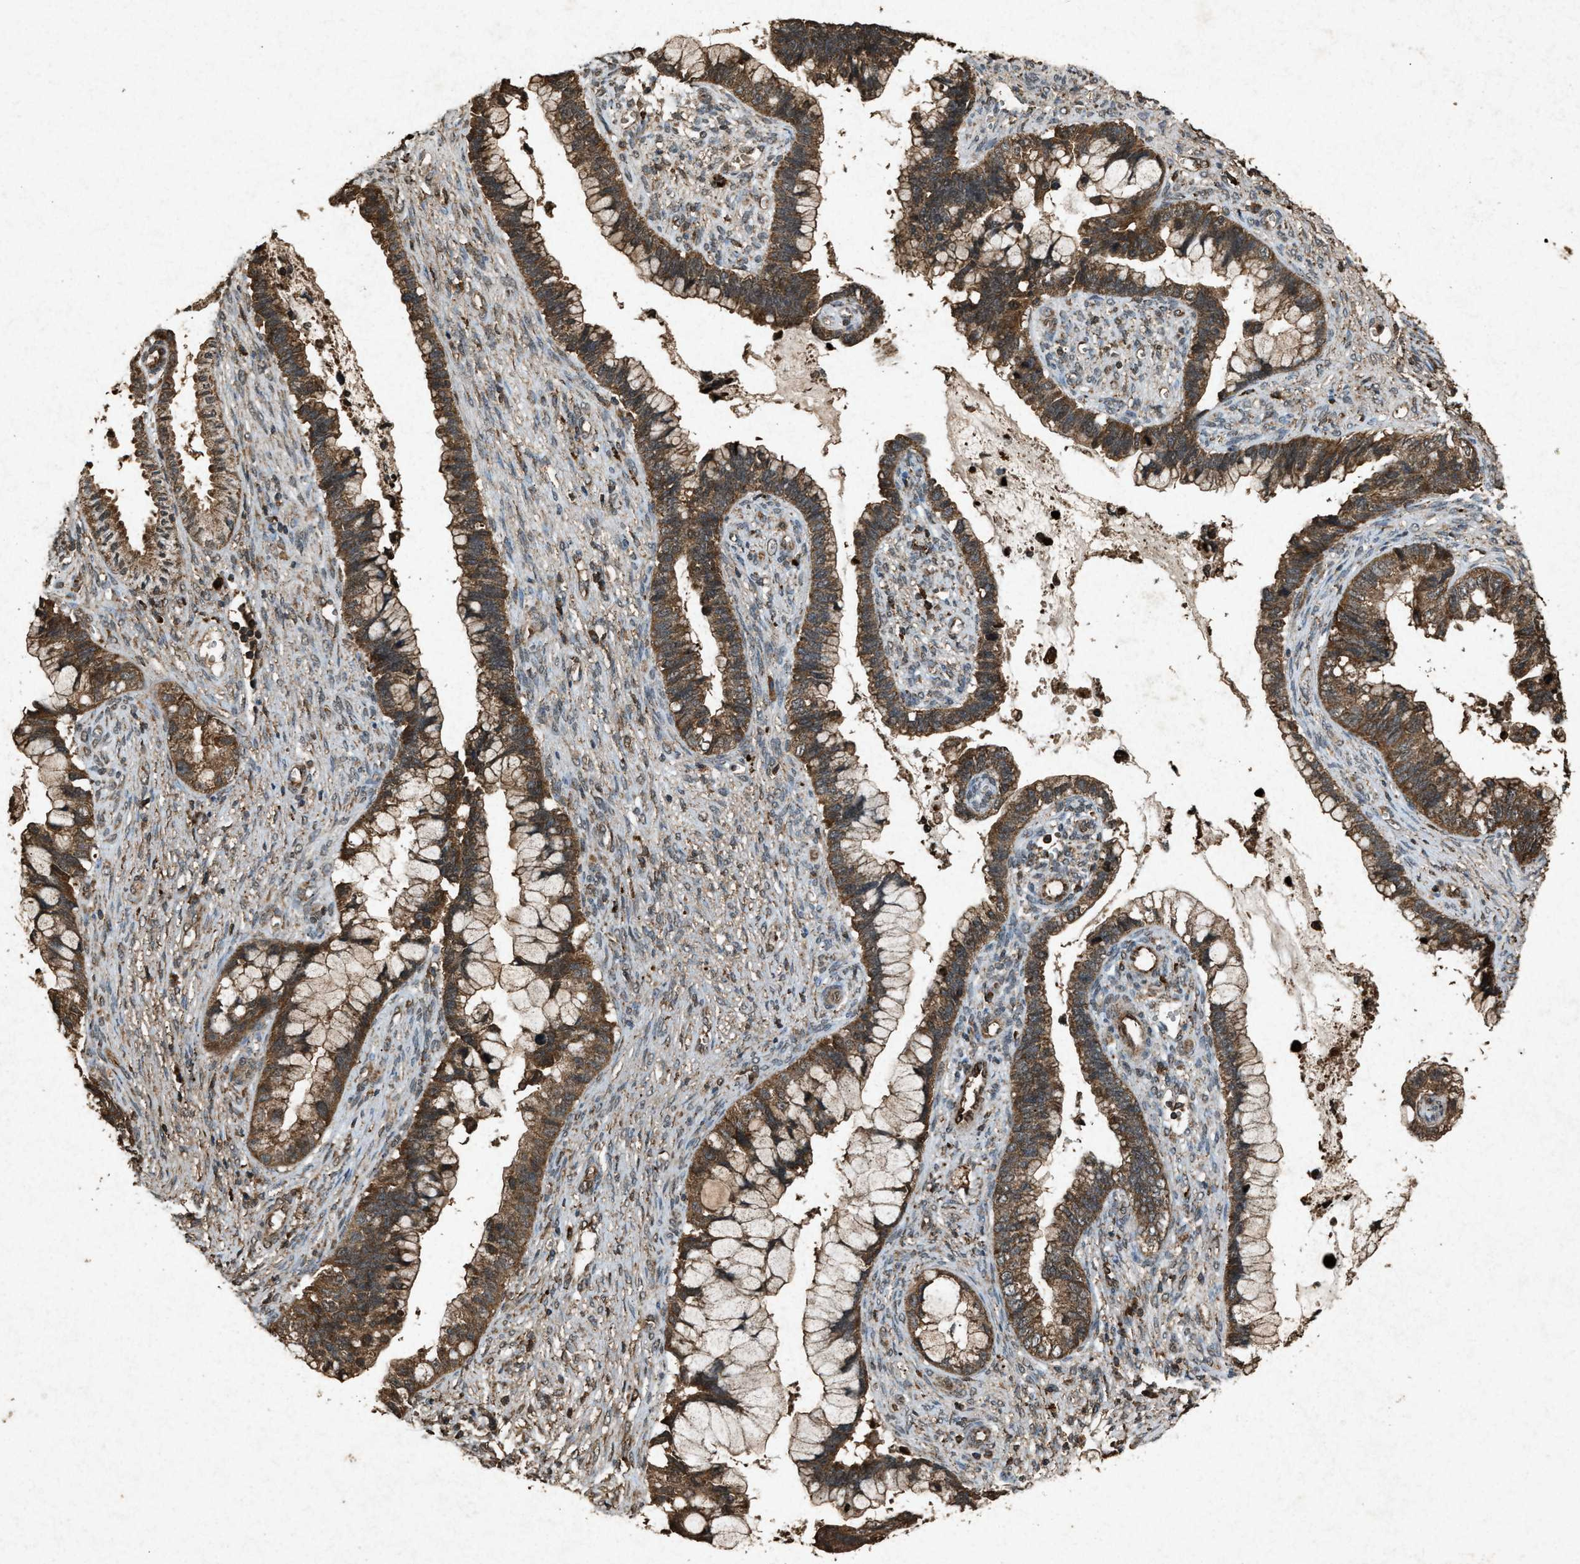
{"staining": {"intensity": "strong", "quantity": ">75%", "location": "cytoplasmic/membranous"}, "tissue": "cervical cancer", "cell_type": "Tumor cells", "image_type": "cancer", "snomed": [{"axis": "morphology", "description": "Adenocarcinoma, NOS"}, {"axis": "topography", "description": "Cervix"}], "caption": "Tumor cells show high levels of strong cytoplasmic/membranous positivity in about >75% of cells in human cervical cancer.", "gene": "OAS1", "patient": {"sex": "female", "age": 44}}